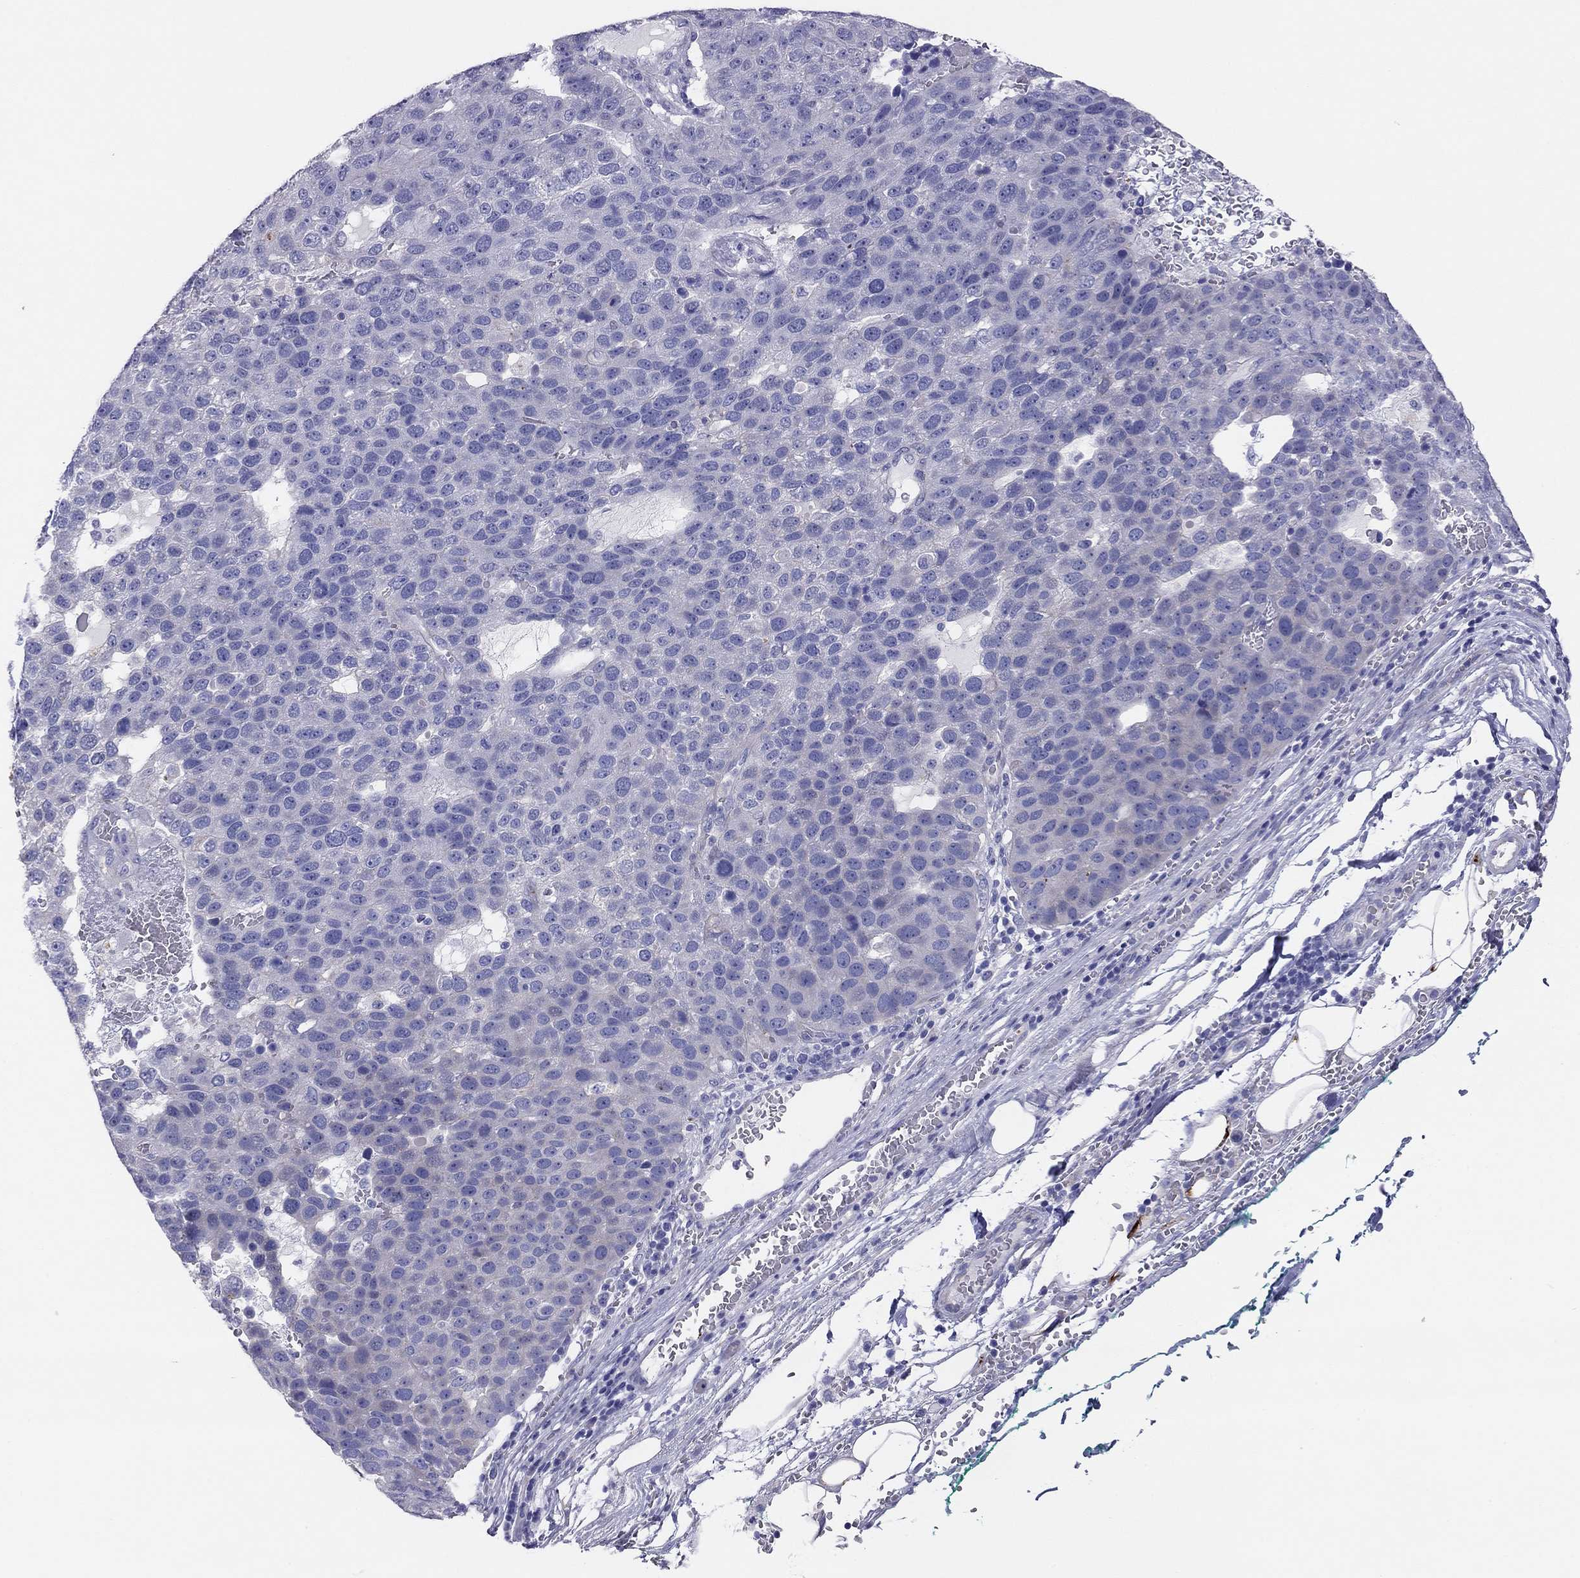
{"staining": {"intensity": "negative", "quantity": "none", "location": "none"}, "tissue": "pancreatic cancer", "cell_type": "Tumor cells", "image_type": "cancer", "snomed": [{"axis": "morphology", "description": "Adenocarcinoma, NOS"}, {"axis": "topography", "description": "Pancreas"}], "caption": "Histopathology image shows no significant protein staining in tumor cells of pancreatic cancer (adenocarcinoma).", "gene": "MGAT4C", "patient": {"sex": "female", "age": 61}}